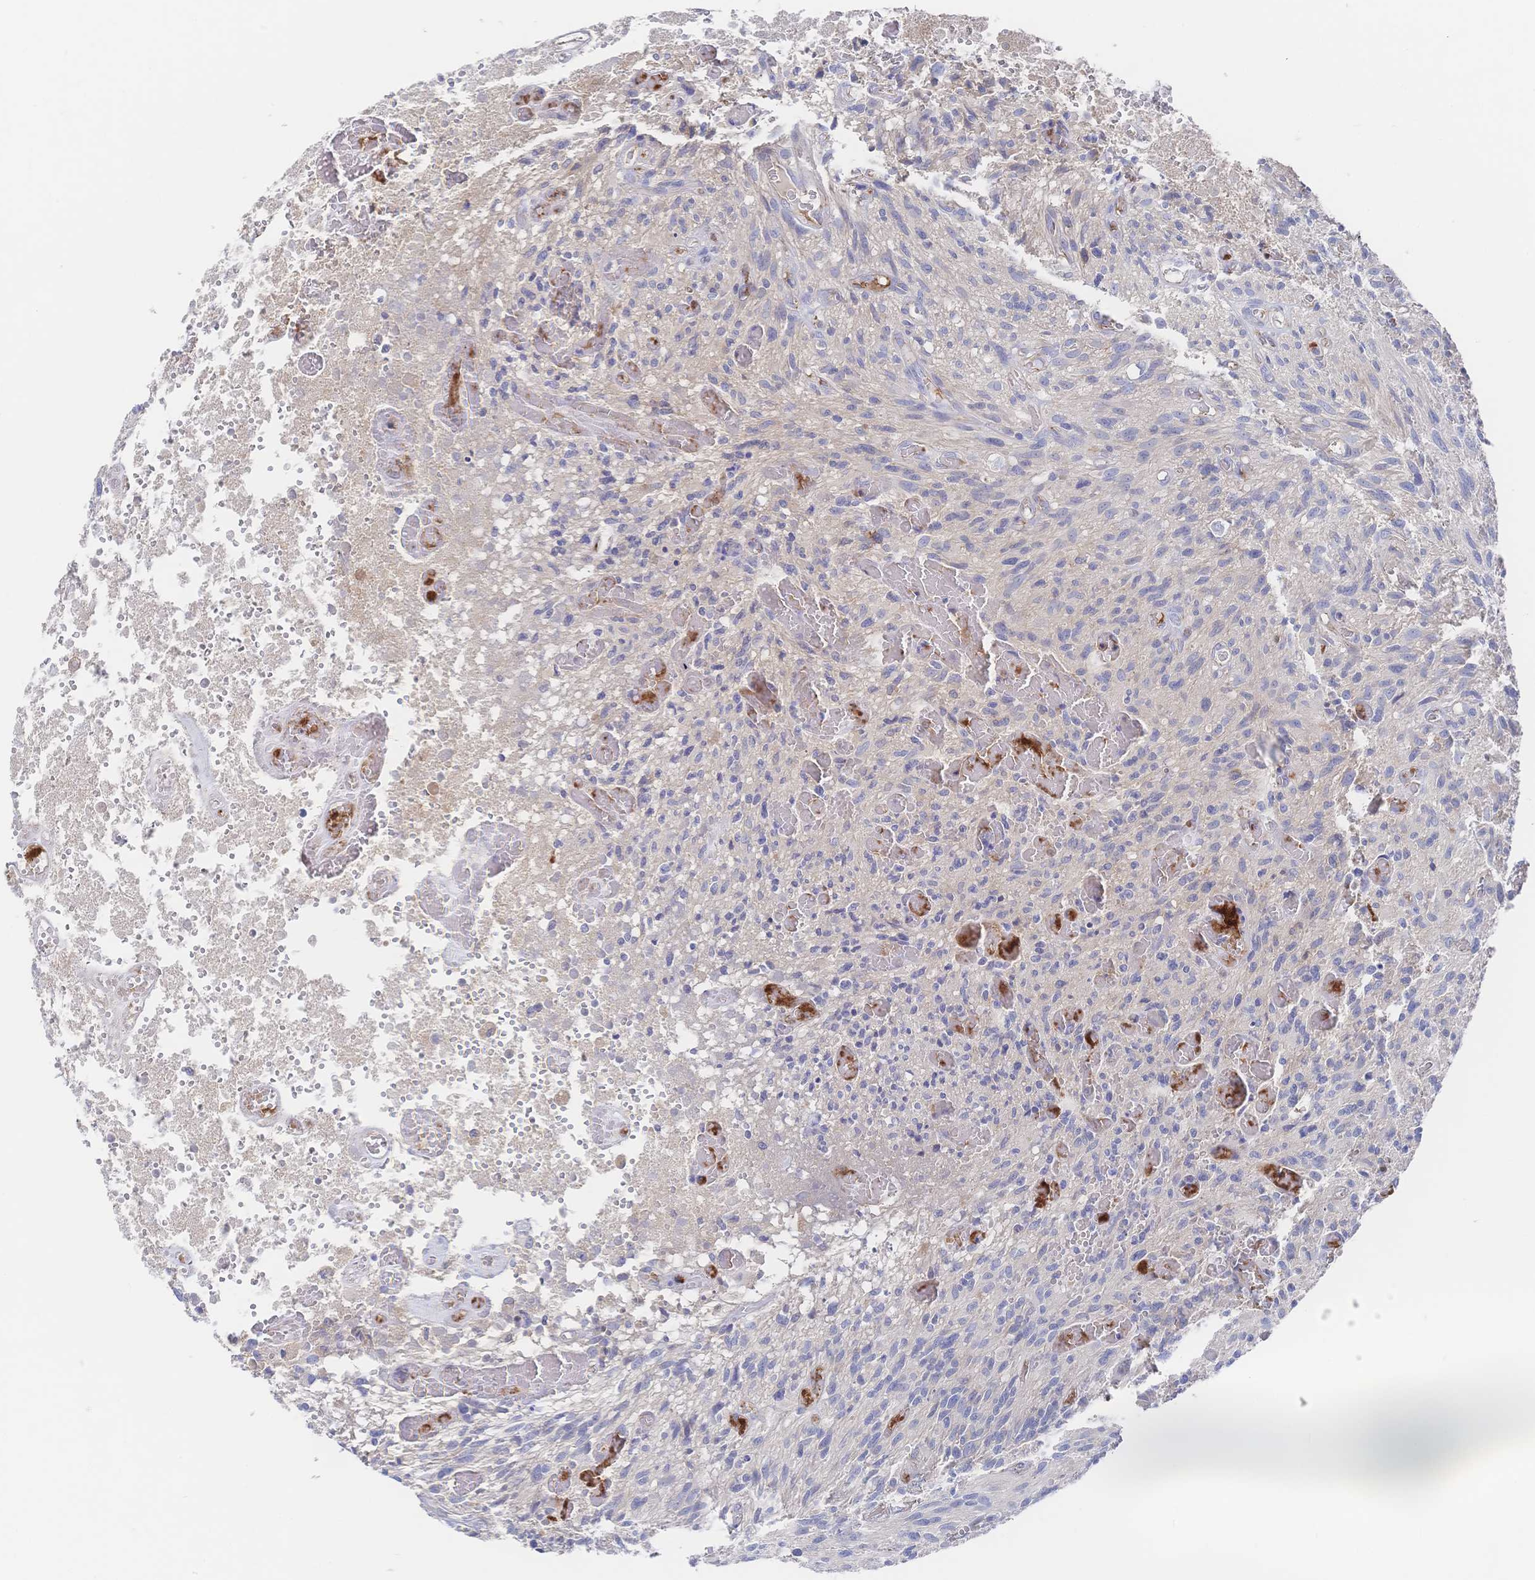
{"staining": {"intensity": "negative", "quantity": "none", "location": "none"}, "tissue": "glioma", "cell_type": "Tumor cells", "image_type": "cancer", "snomed": [{"axis": "morphology", "description": "Glioma, malignant, High grade"}, {"axis": "topography", "description": "Brain"}], "caption": "Immunohistochemical staining of human malignant glioma (high-grade) shows no significant positivity in tumor cells.", "gene": "F11R", "patient": {"sex": "male", "age": 75}}